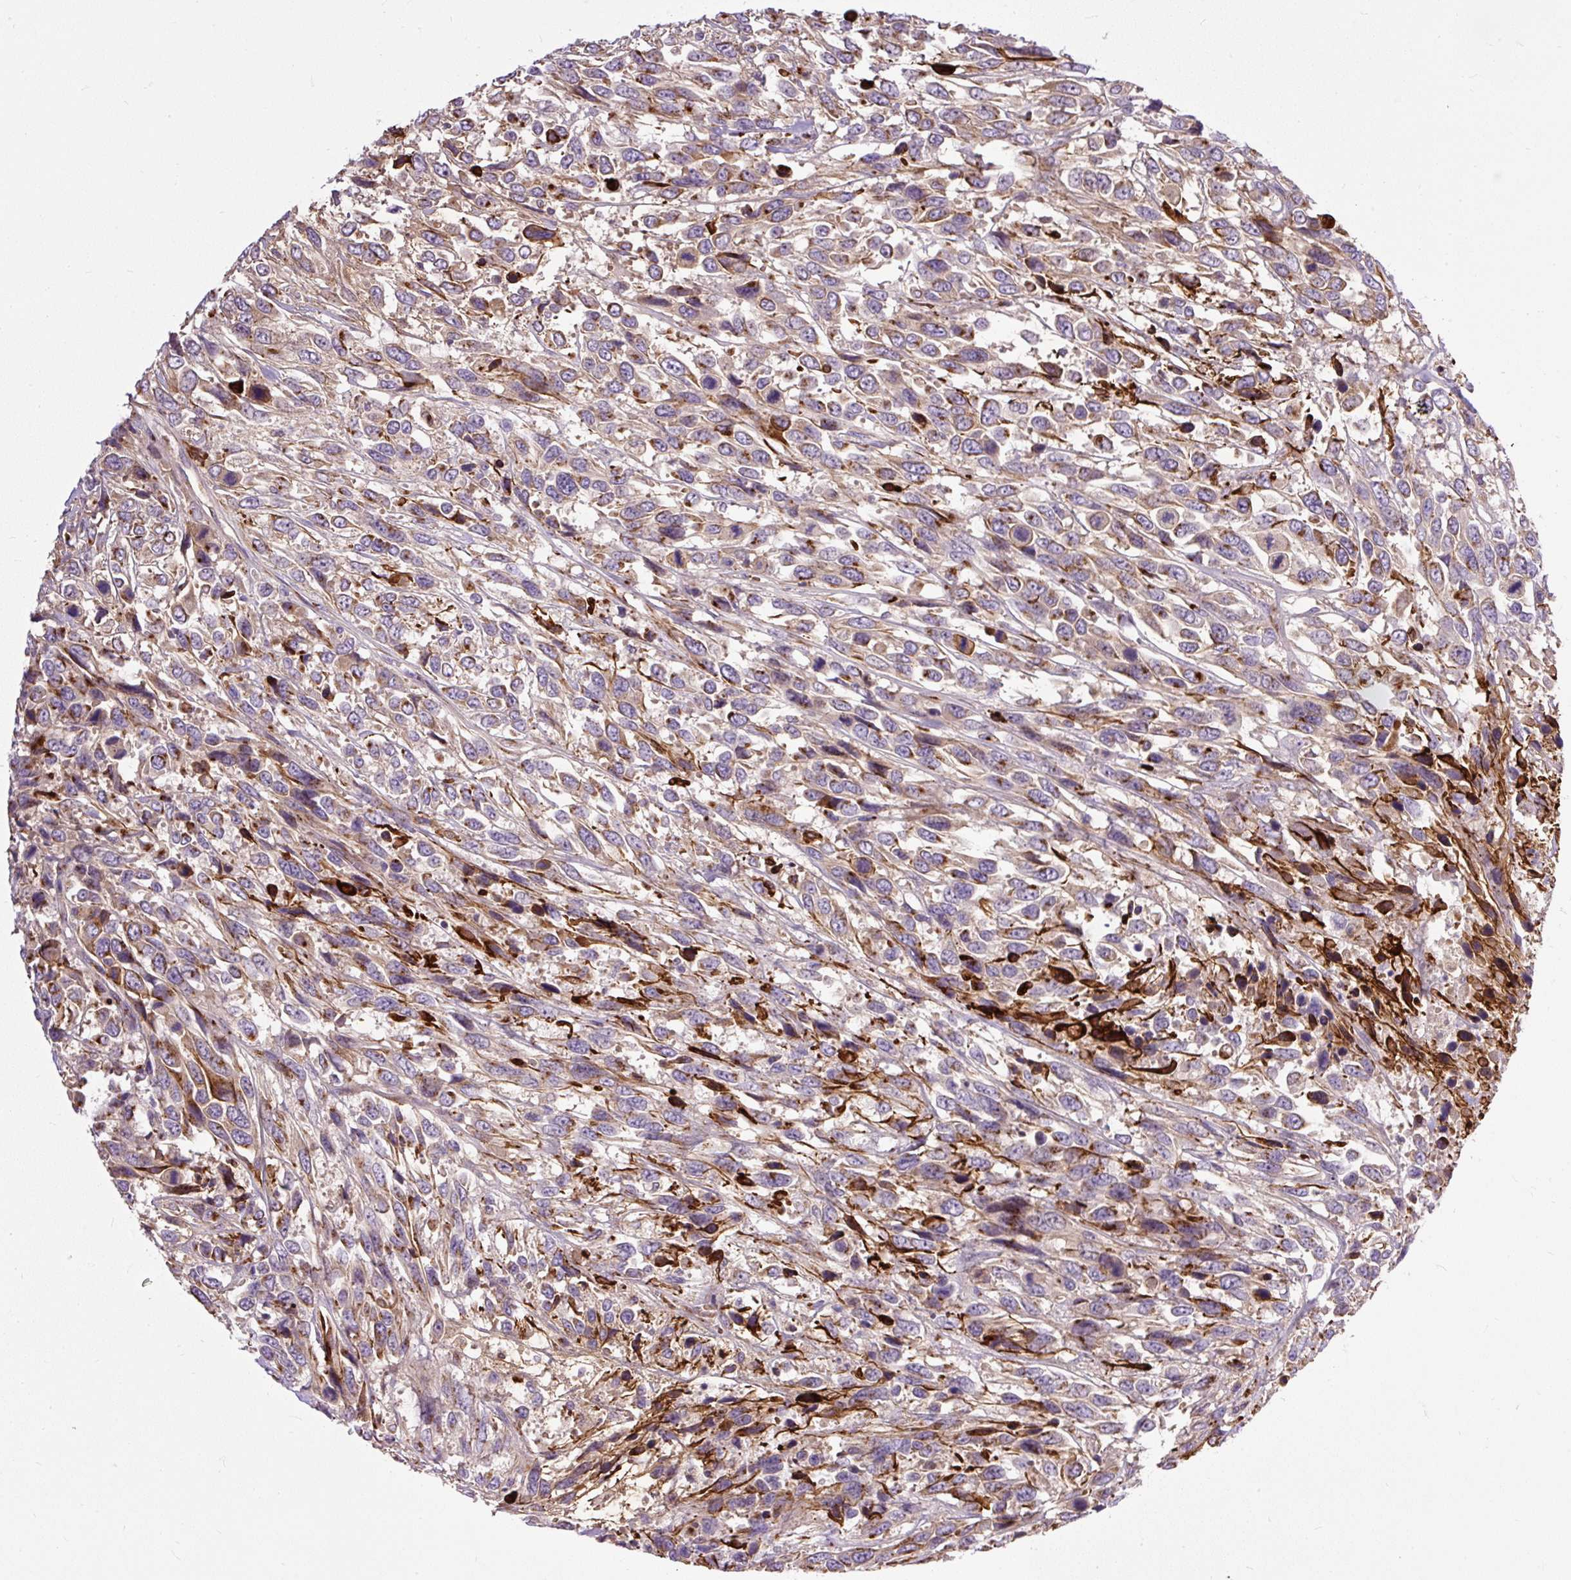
{"staining": {"intensity": "strong", "quantity": "<25%", "location": "cytoplasmic/membranous"}, "tissue": "urothelial cancer", "cell_type": "Tumor cells", "image_type": "cancer", "snomed": [{"axis": "morphology", "description": "Urothelial carcinoma, High grade"}, {"axis": "topography", "description": "Urinary bladder"}], "caption": "A brown stain highlights strong cytoplasmic/membranous staining of a protein in human urothelial cancer tumor cells.", "gene": "MSMP", "patient": {"sex": "female", "age": 70}}